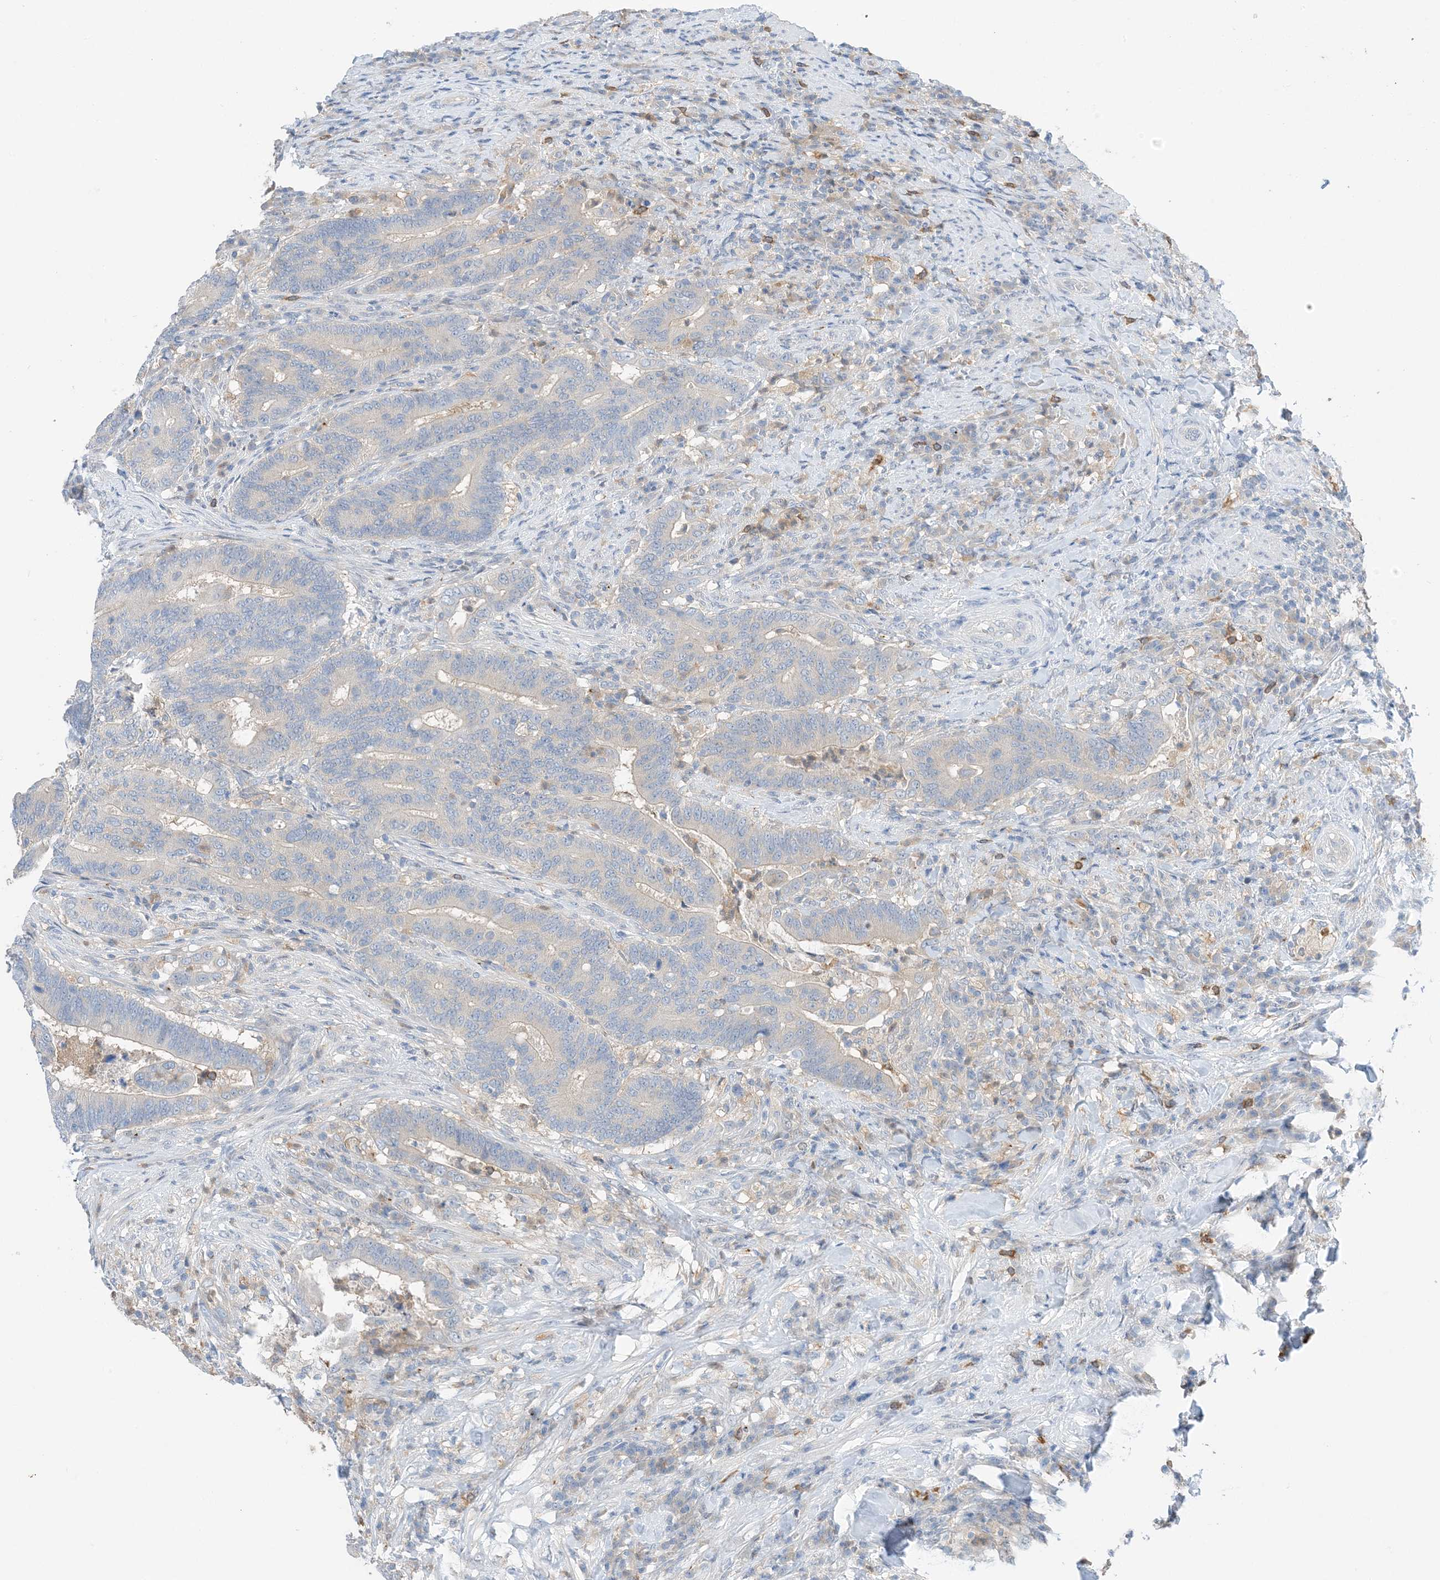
{"staining": {"intensity": "negative", "quantity": "none", "location": "none"}, "tissue": "colorectal cancer", "cell_type": "Tumor cells", "image_type": "cancer", "snomed": [{"axis": "morphology", "description": "Adenocarcinoma, NOS"}, {"axis": "topography", "description": "Colon"}], "caption": "The IHC photomicrograph has no significant positivity in tumor cells of colorectal cancer (adenocarcinoma) tissue.", "gene": "KIFBP", "patient": {"sex": "female", "age": 66}}